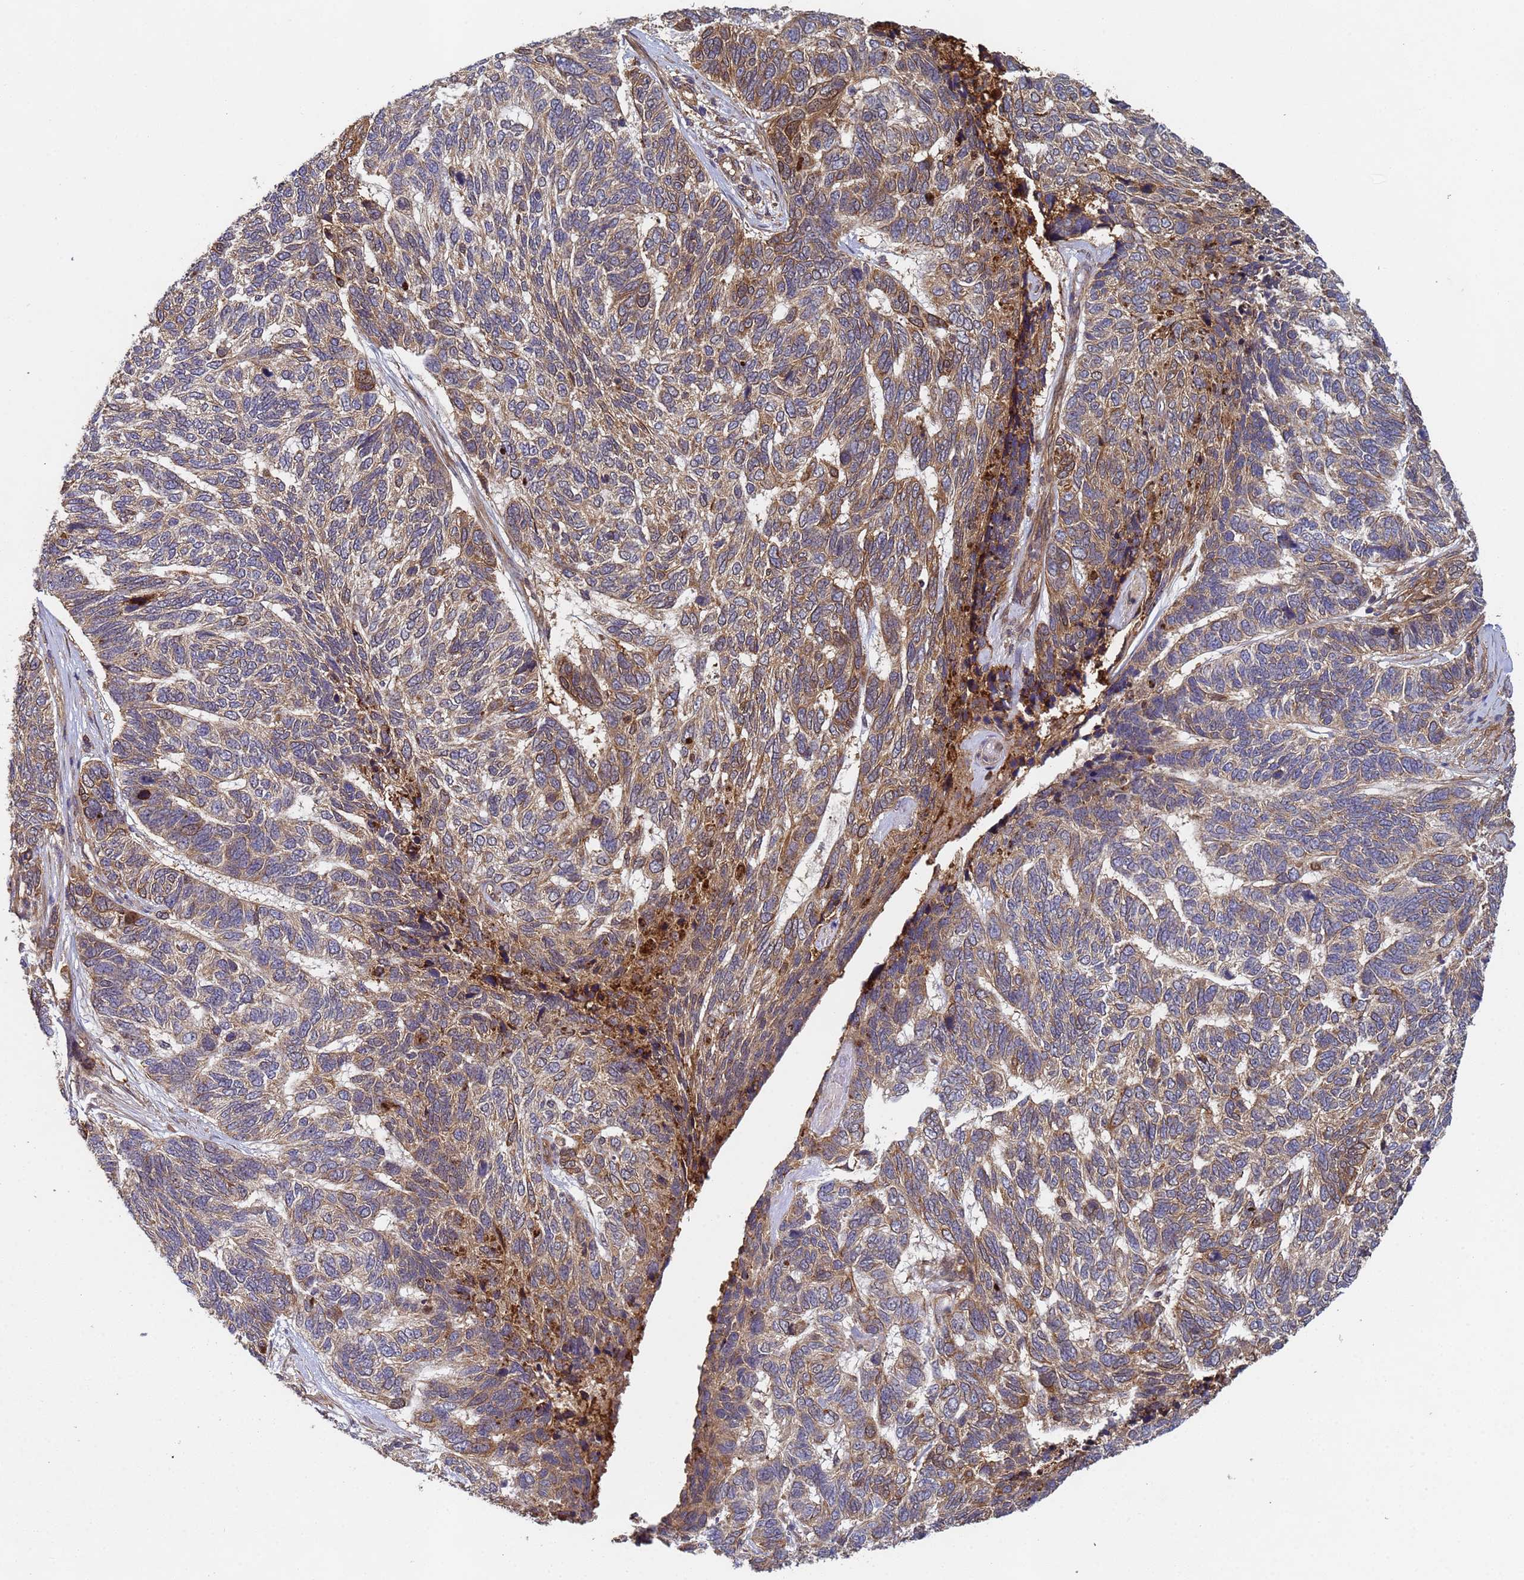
{"staining": {"intensity": "moderate", "quantity": "25%-75%", "location": "cytoplasmic/membranous"}, "tissue": "skin cancer", "cell_type": "Tumor cells", "image_type": "cancer", "snomed": [{"axis": "morphology", "description": "Basal cell carcinoma"}, {"axis": "topography", "description": "Skin"}], "caption": "Immunohistochemistry photomicrograph of skin cancer (basal cell carcinoma) stained for a protein (brown), which exhibits medium levels of moderate cytoplasmic/membranous positivity in approximately 25%-75% of tumor cells.", "gene": "C8orf34", "patient": {"sex": "female", "age": 65}}